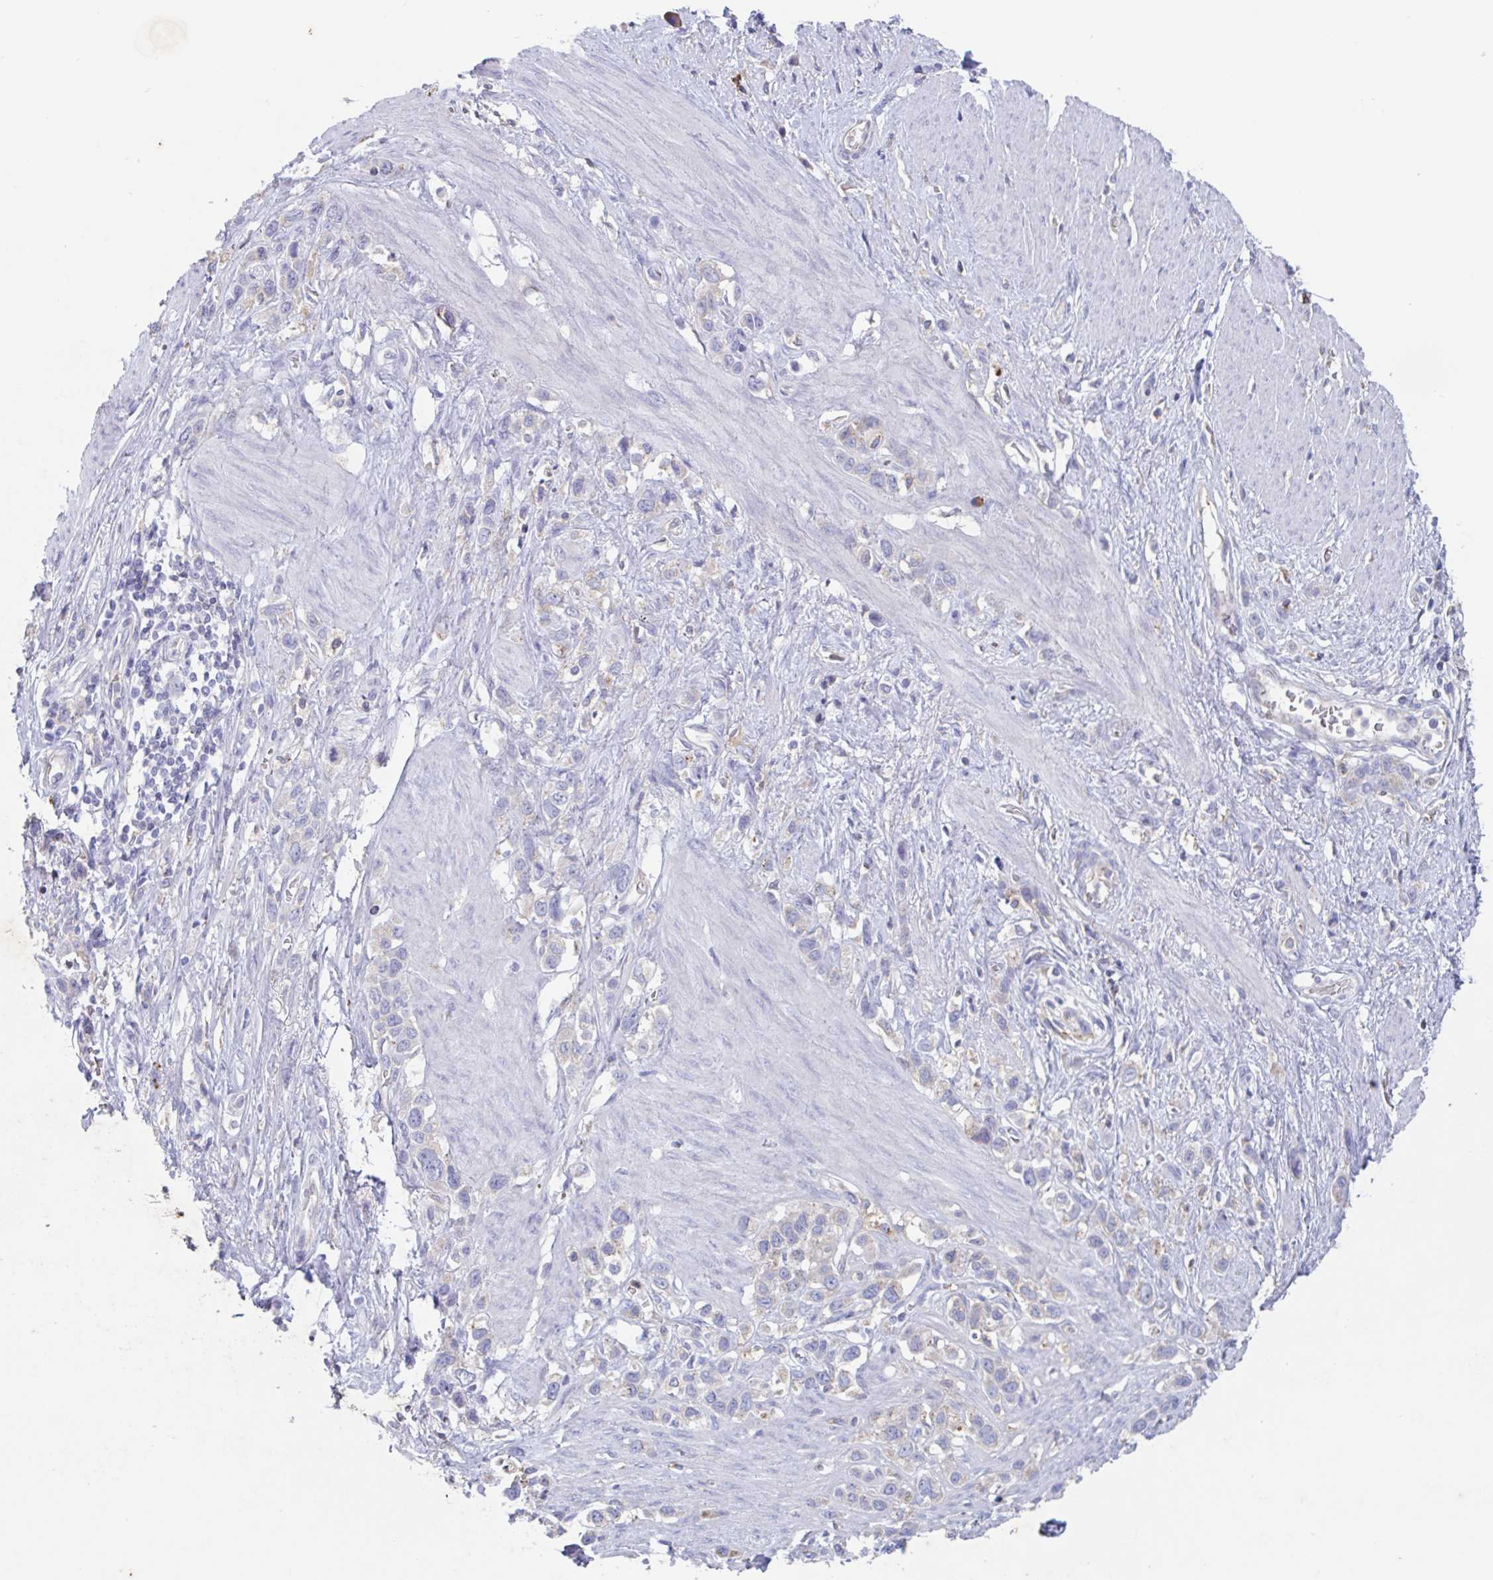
{"staining": {"intensity": "negative", "quantity": "none", "location": "none"}, "tissue": "stomach cancer", "cell_type": "Tumor cells", "image_type": "cancer", "snomed": [{"axis": "morphology", "description": "Adenocarcinoma, NOS"}, {"axis": "topography", "description": "Stomach"}], "caption": "High power microscopy histopathology image of an immunohistochemistry (IHC) micrograph of stomach cancer, revealing no significant expression in tumor cells.", "gene": "MANBA", "patient": {"sex": "female", "age": 65}}